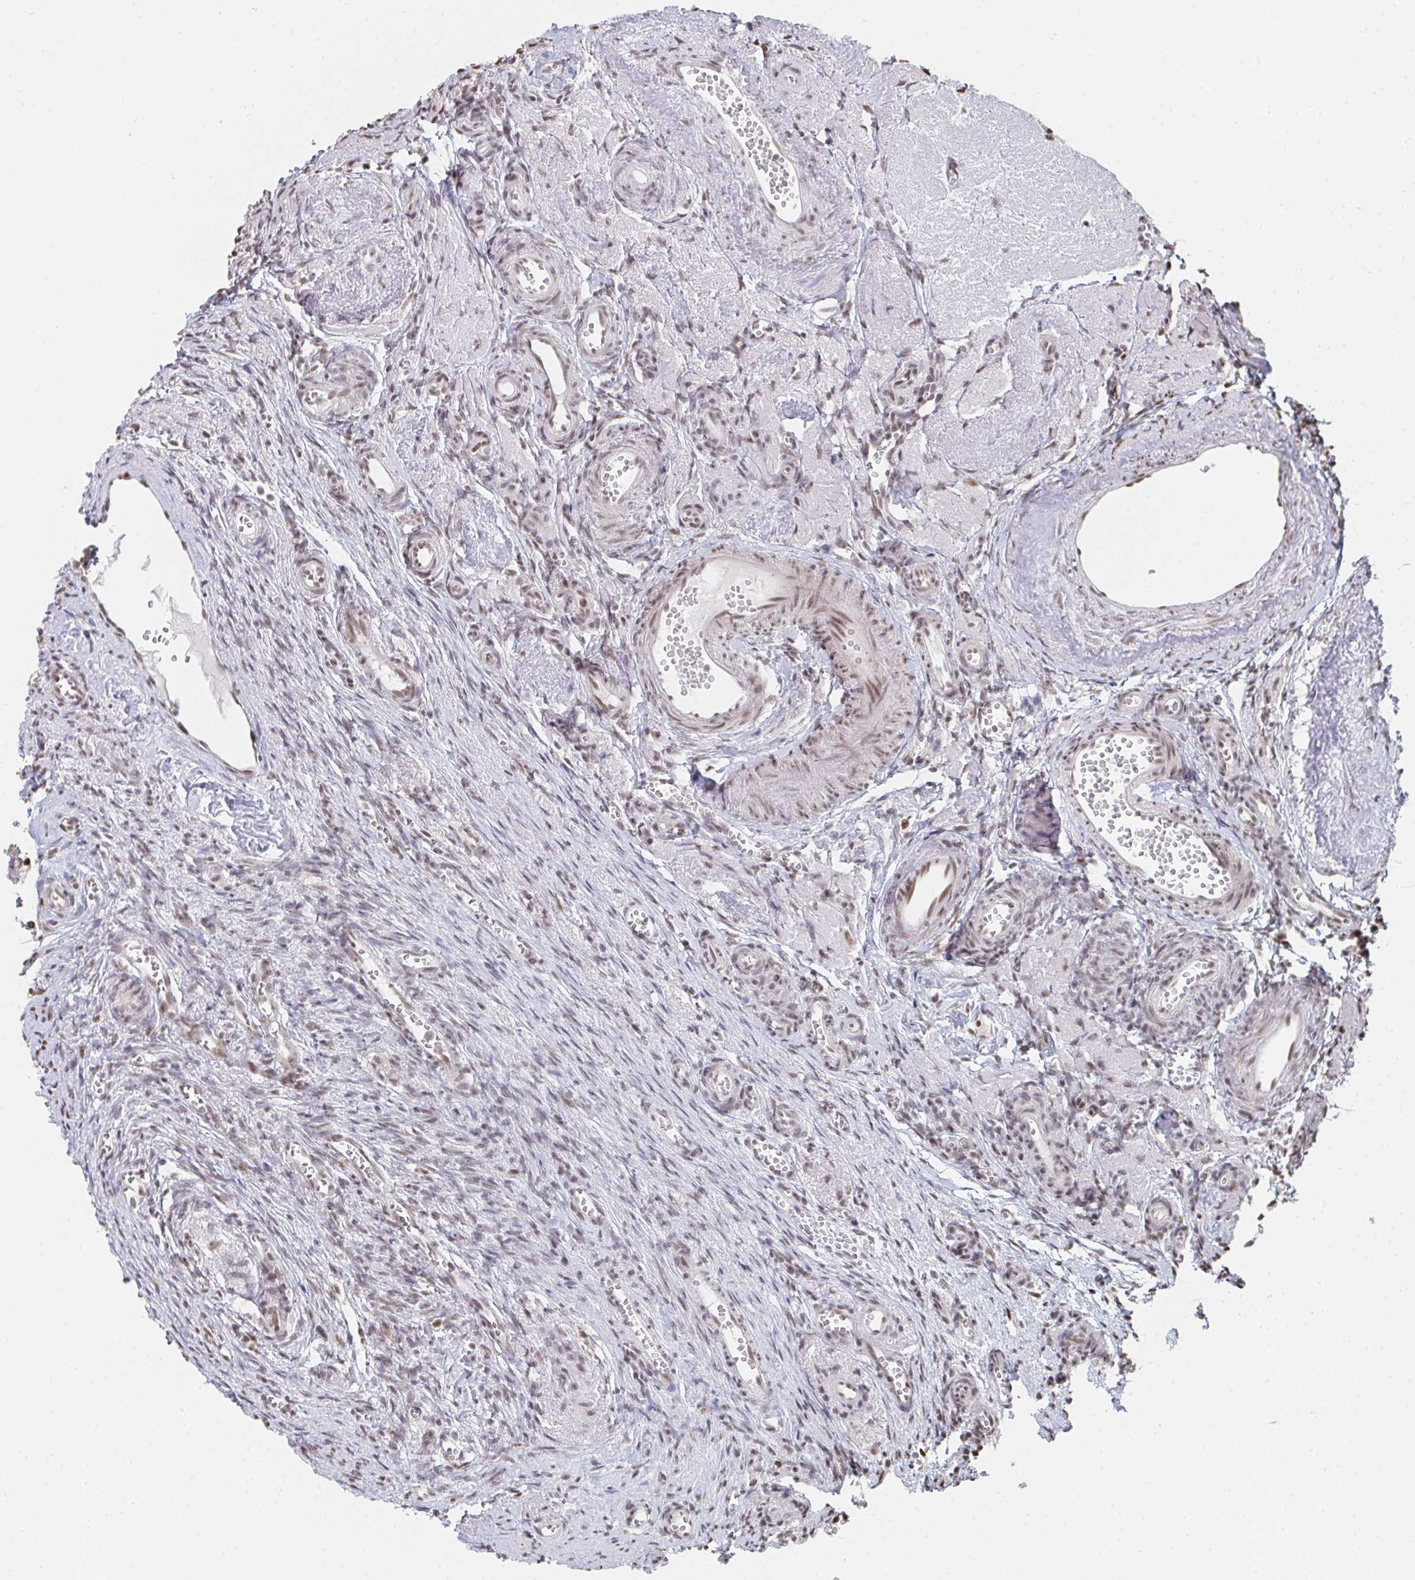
{"staining": {"intensity": "weak", "quantity": ">75%", "location": "nuclear"}, "tissue": "ovary", "cell_type": "Follicle cells", "image_type": "normal", "snomed": [{"axis": "morphology", "description": "Normal tissue, NOS"}, {"axis": "topography", "description": "Ovary"}], "caption": "Immunohistochemical staining of benign ovary exhibits low levels of weak nuclear staining in approximately >75% of follicle cells.", "gene": "MBNL1", "patient": {"sex": "female", "age": 41}}